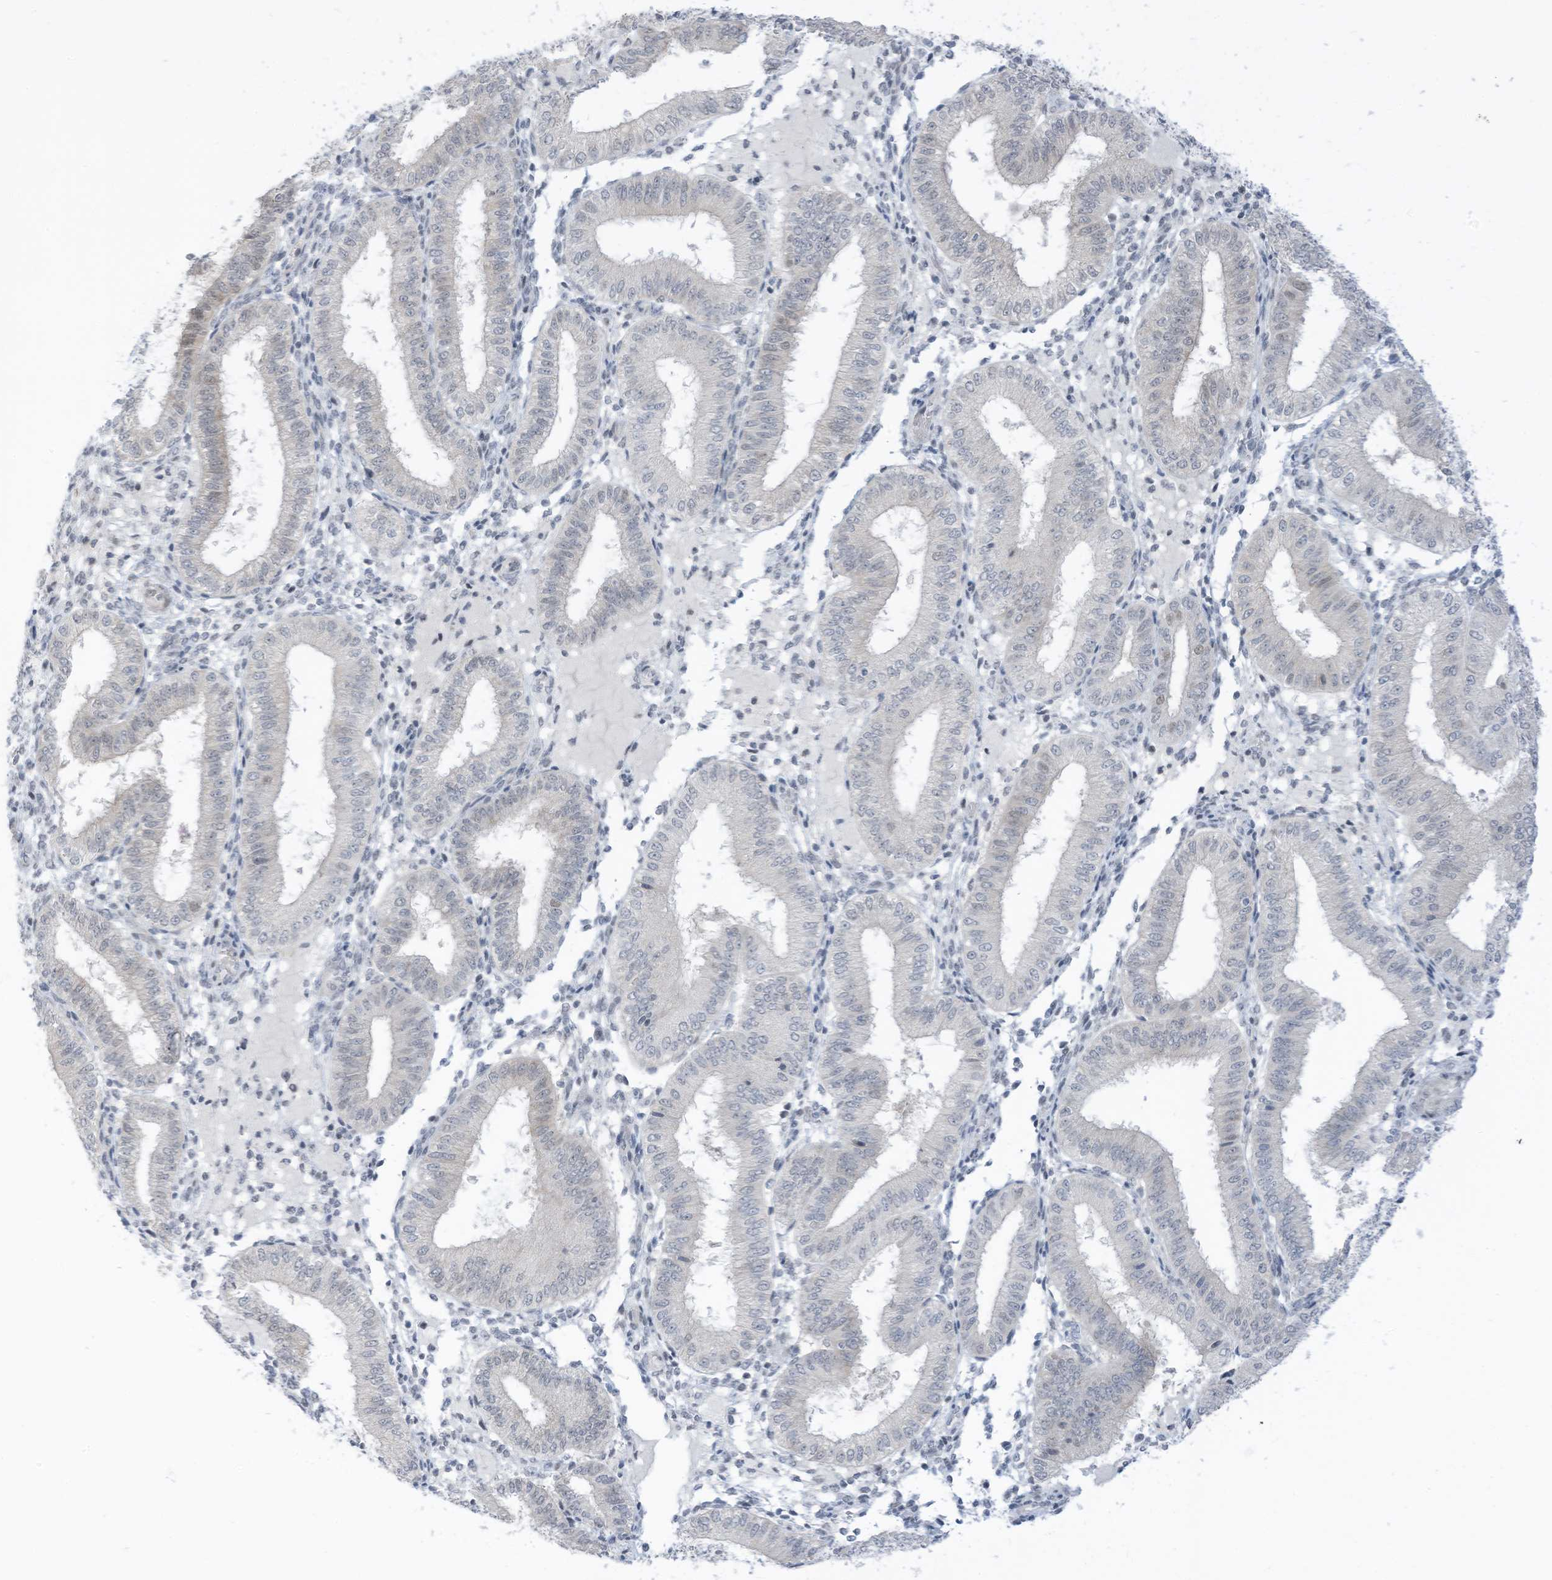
{"staining": {"intensity": "negative", "quantity": "none", "location": "none"}, "tissue": "endometrium", "cell_type": "Cells in endometrial stroma", "image_type": "normal", "snomed": [{"axis": "morphology", "description": "Normal tissue, NOS"}, {"axis": "topography", "description": "Endometrium"}], "caption": "Endometrium was stained to show a protein in brown. There is no significant positivity in cells in endometrial stroma. (IHC, brightfield microscopy, high magnification).", "gene": "ASPRV1", "patient": {"sex": "female", "age": 39}}